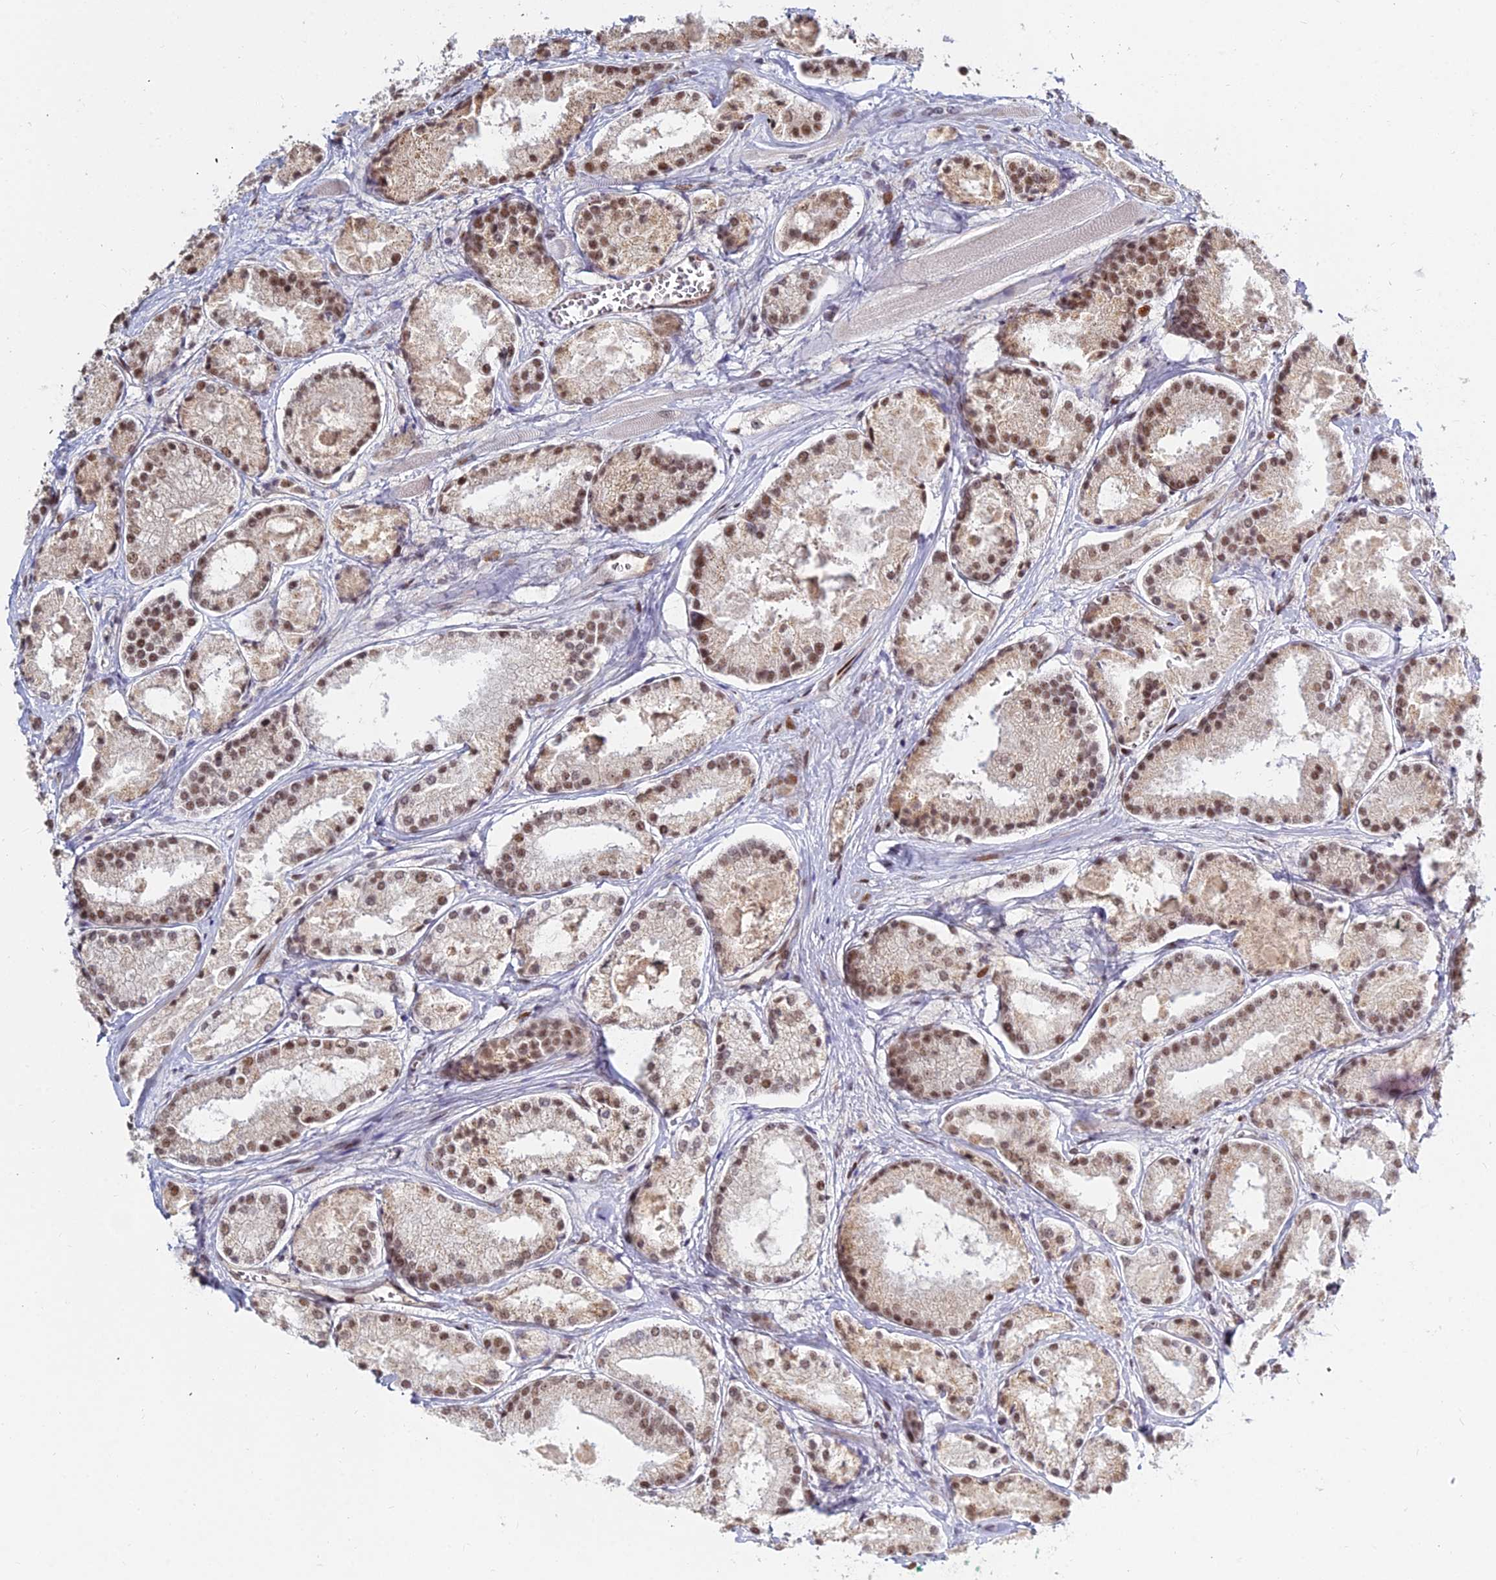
{"staining": {"intensity": "moderate", "quantity": ">75%", "location": "nuclear"}, "tissue": "prostate cancer", "cell_type": "Tumor cells", "image_type": "cancer", "snomed": [{"axis": "morphology", "description": "Adenocarcinoma, High grade"}, {"axis": "topography", "description": "Prostate"}], "caption": "Immunohistochemical staining of prostate cancer demonstrates medium levels of moderate nuclear staining in approximately >75% of tumor cells.", "gene": "ABCA2", "patient": {"sex": "male", "age": 67}}